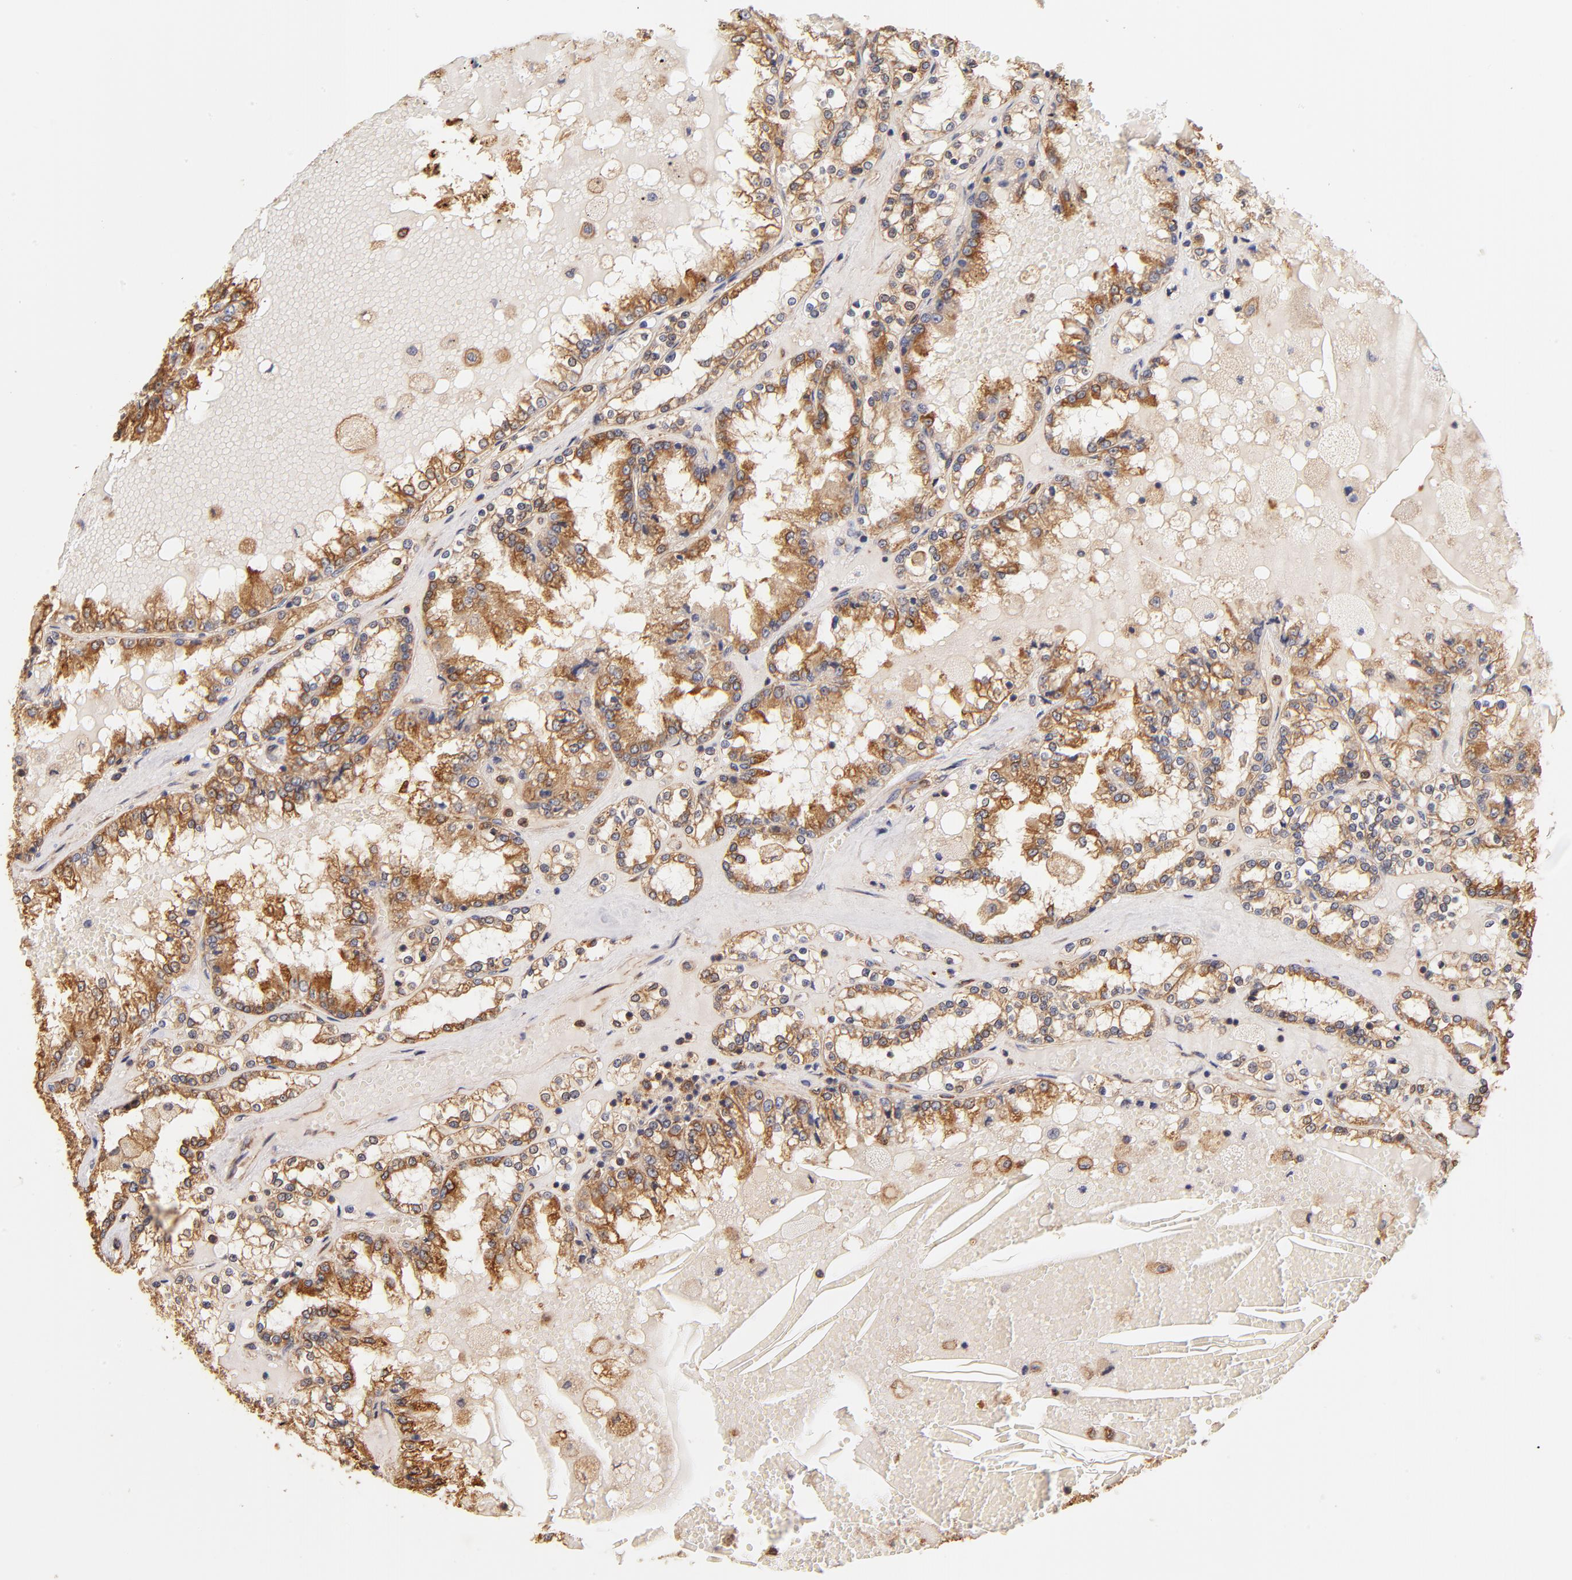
{"staining": {"intensity": "moderate", "quantity": ">75%", "location": "cytoplasmic/membranous"}, "tissue": "renal cancer", "cell_type": "Tumor cells", "image_type": "cancer", "snomed": [{"axis": "morphology", "description": "Adenocarcinoma, NOS"}, {"axis": "topography", "description": "Kidney"}], "caption": "Immunohistochemistry photomicrograph of human renal cancer (adenocarcinoma) stained for a protein (brown), which shows medium levels of moderate cytoplasmic/membranous positivity in about >75% of tumor cells.", "gene": "FCMR", "patient": {"sex": "female", "age": 56}}